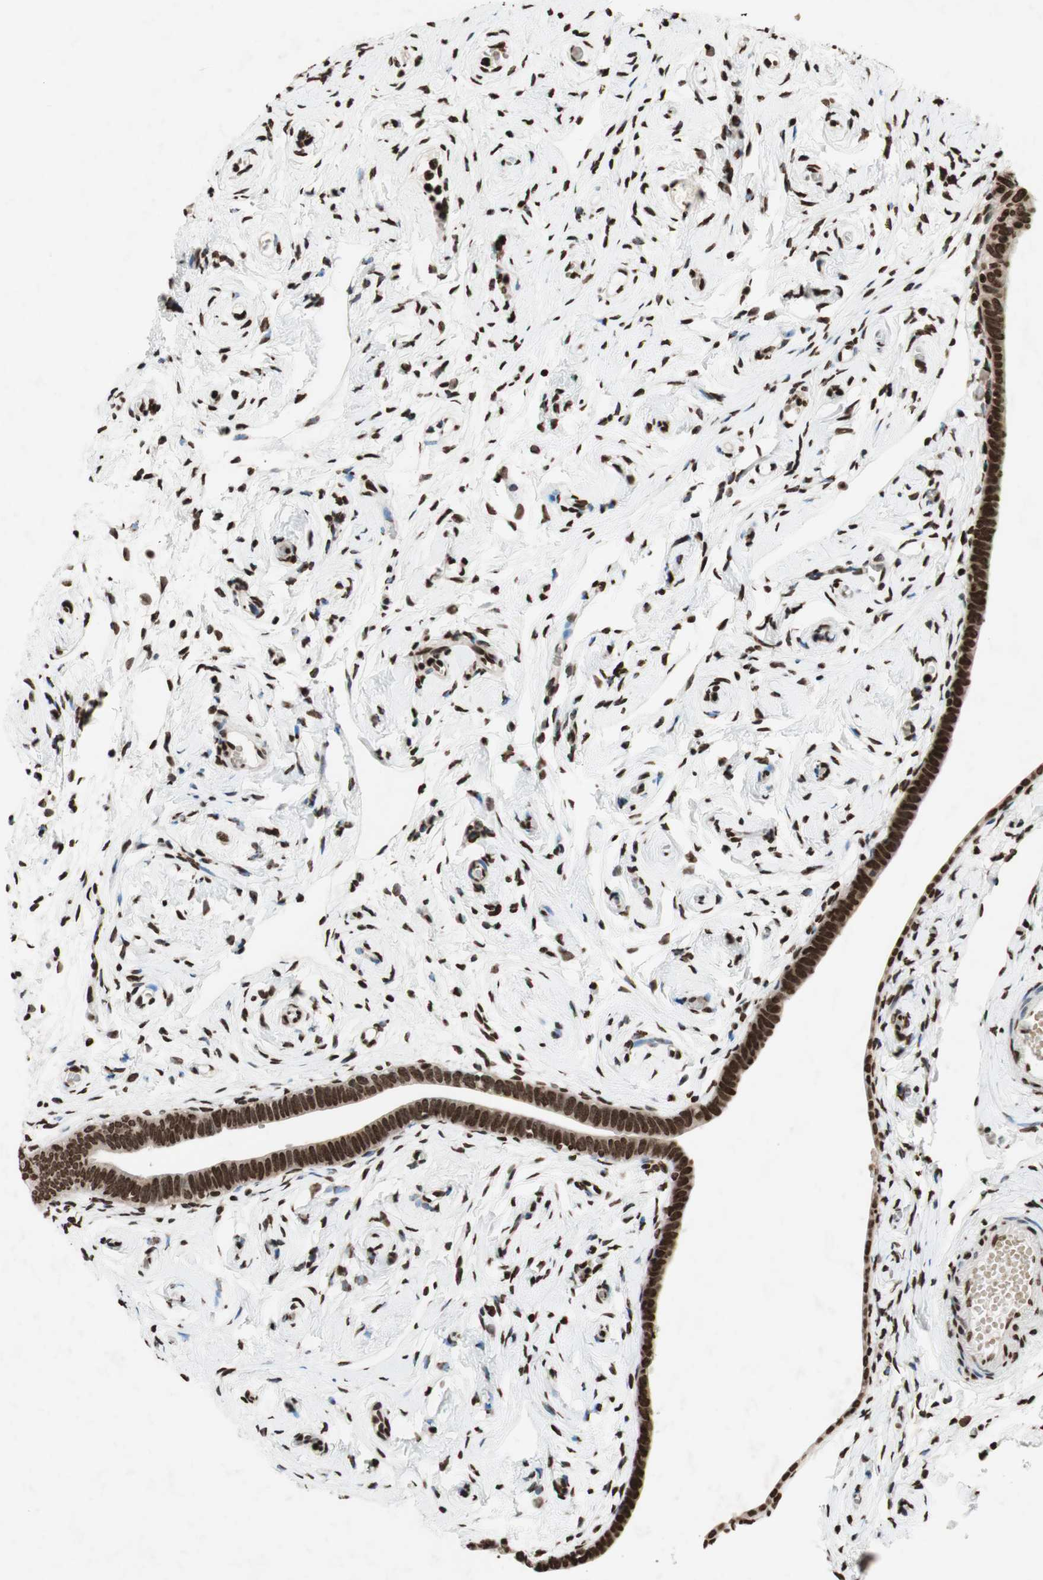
{"staining": {"intensity": "strong", "quantity": ">75%", "location": "nuclear"}, "tissue": "fallopian tube", "cell_type": "Glandular cells", "image_type": "normal", "snomed": [{"axis": "morphology", "description": "Normal tissue, NOS"}, {"axis": "topography", "description": "Fallopian tube"}], "caption": "Immunohistochemical staining of normal human fallopian tube exhibits high levels of strong nuclear expression in about >75% of glandular cells.", "gene": "NCOA3", "patient": {"sex": "female", "age": 71}}